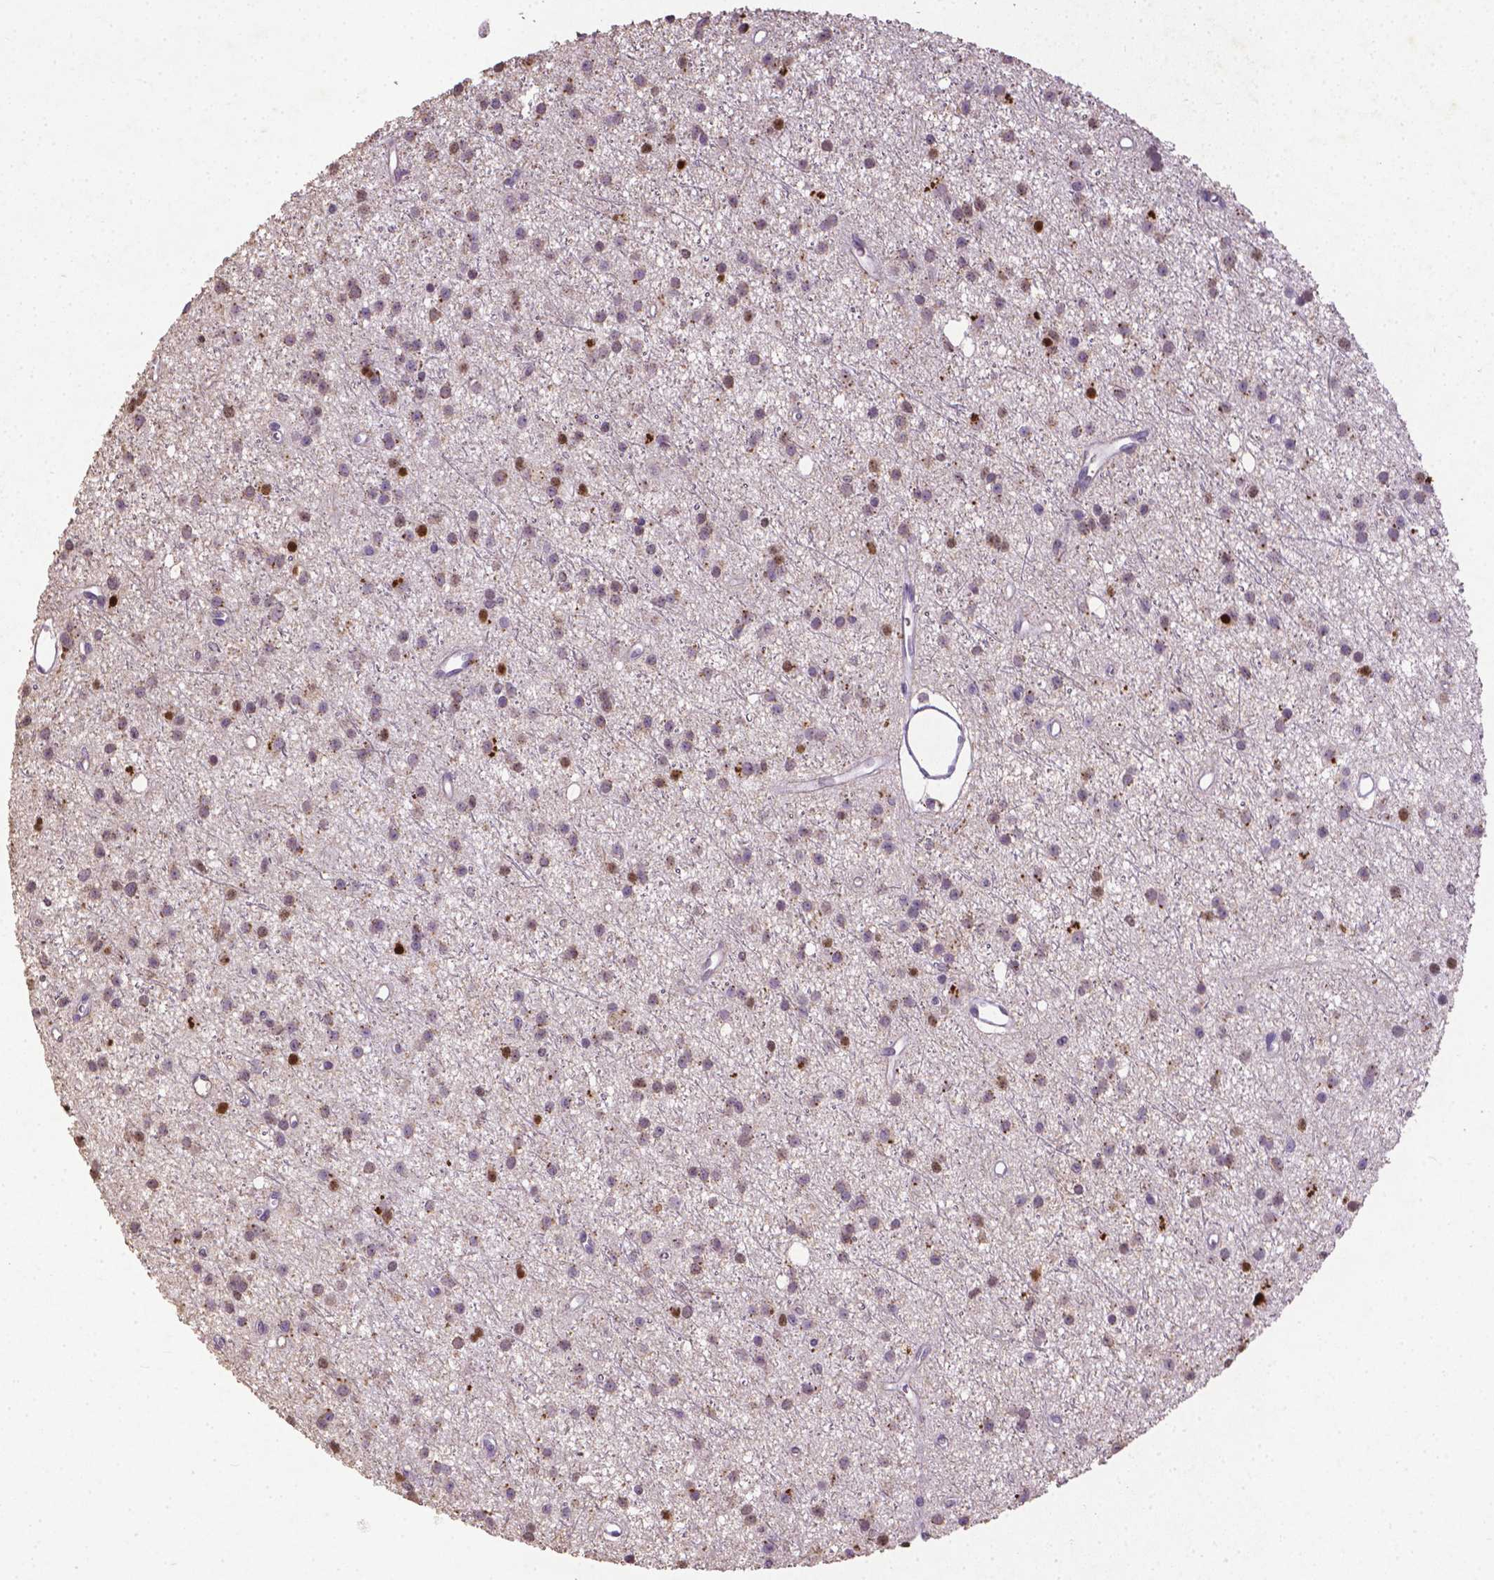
{"staining": {"intensity": "strong", "quantity": "<25%", "location": "nuclear"}, "tissue": "glioma", "cell_type": "Tumor cells", "image_type": "cancer", "snomed": [{"axis": "morphology", "description": "Glioma, malignant, Low grade"}, {"axis": "topography", "description": "Brain"}], "caption": "Immunohistochemical staining of glioma reveals strong nuclear protein staining in approximately <25% of tumor cells. (DAB IHC, brown staining for protein, blue staining for nuclei).", "gene": "CDKN1A", "patient": {"sex": "male", "age": 27}}